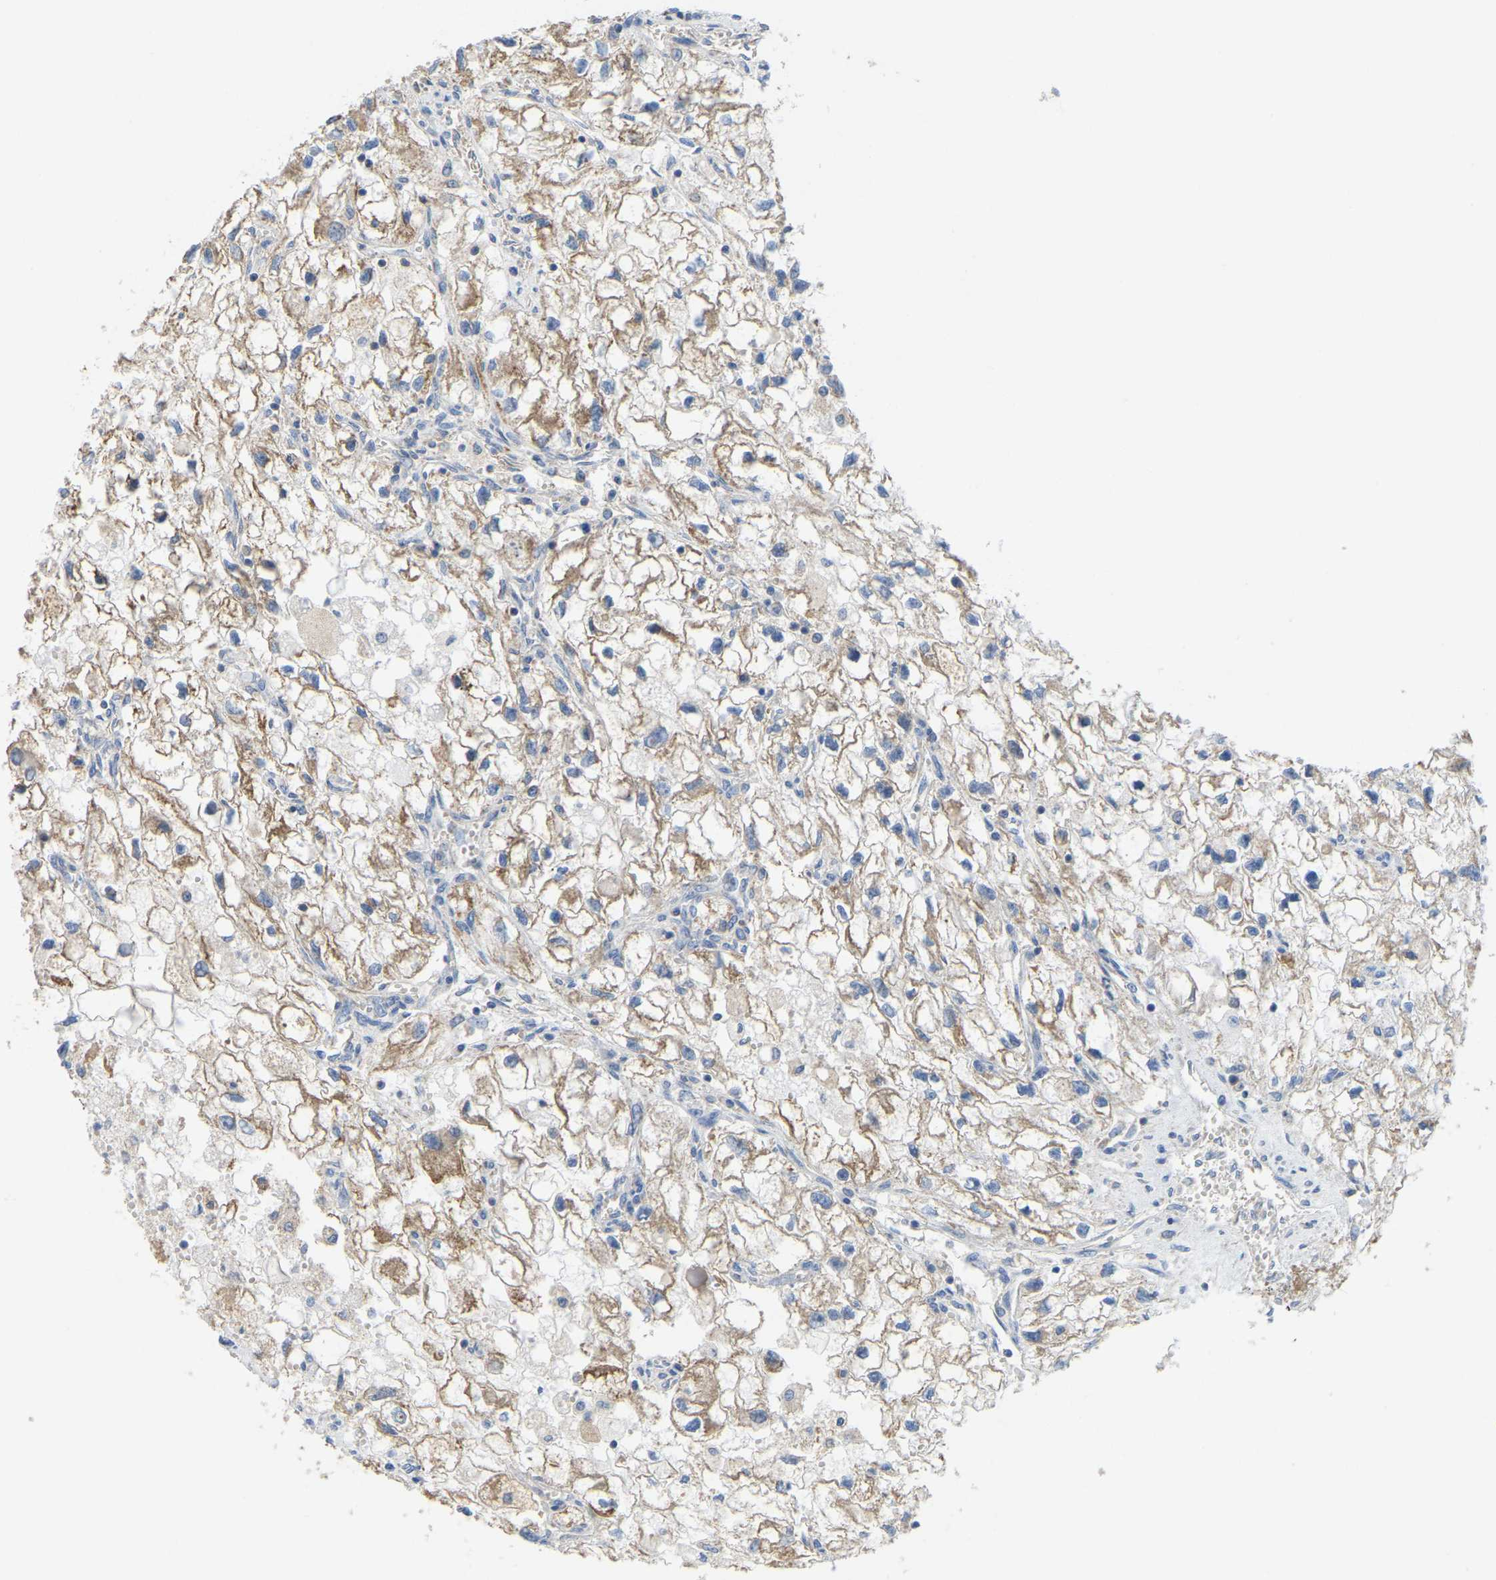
{"staining": {"intensity": "moderate", "quantity": ">75%", "location": "cytoplasmic/membranous"}, "tissue": "renal cancer", "cell_type": "Tumor cells", "image_type": "cancer", "snomed": [{"axis": "morphology", "description": "Adenocarcinoma, NOS"}, {"axis": "topography", "description": "Kidney"}], "caption": "A high-resolution histopathology image shows immunohistochemistry (IHC) staining of renal cancer (adenocarcinoma), which exhibits moderate cytoplasmic/membranous expression in approximately >75% of tumor cells.", "gene": "SERPINB5", "patient": {"sex": "female", "age": 70}}